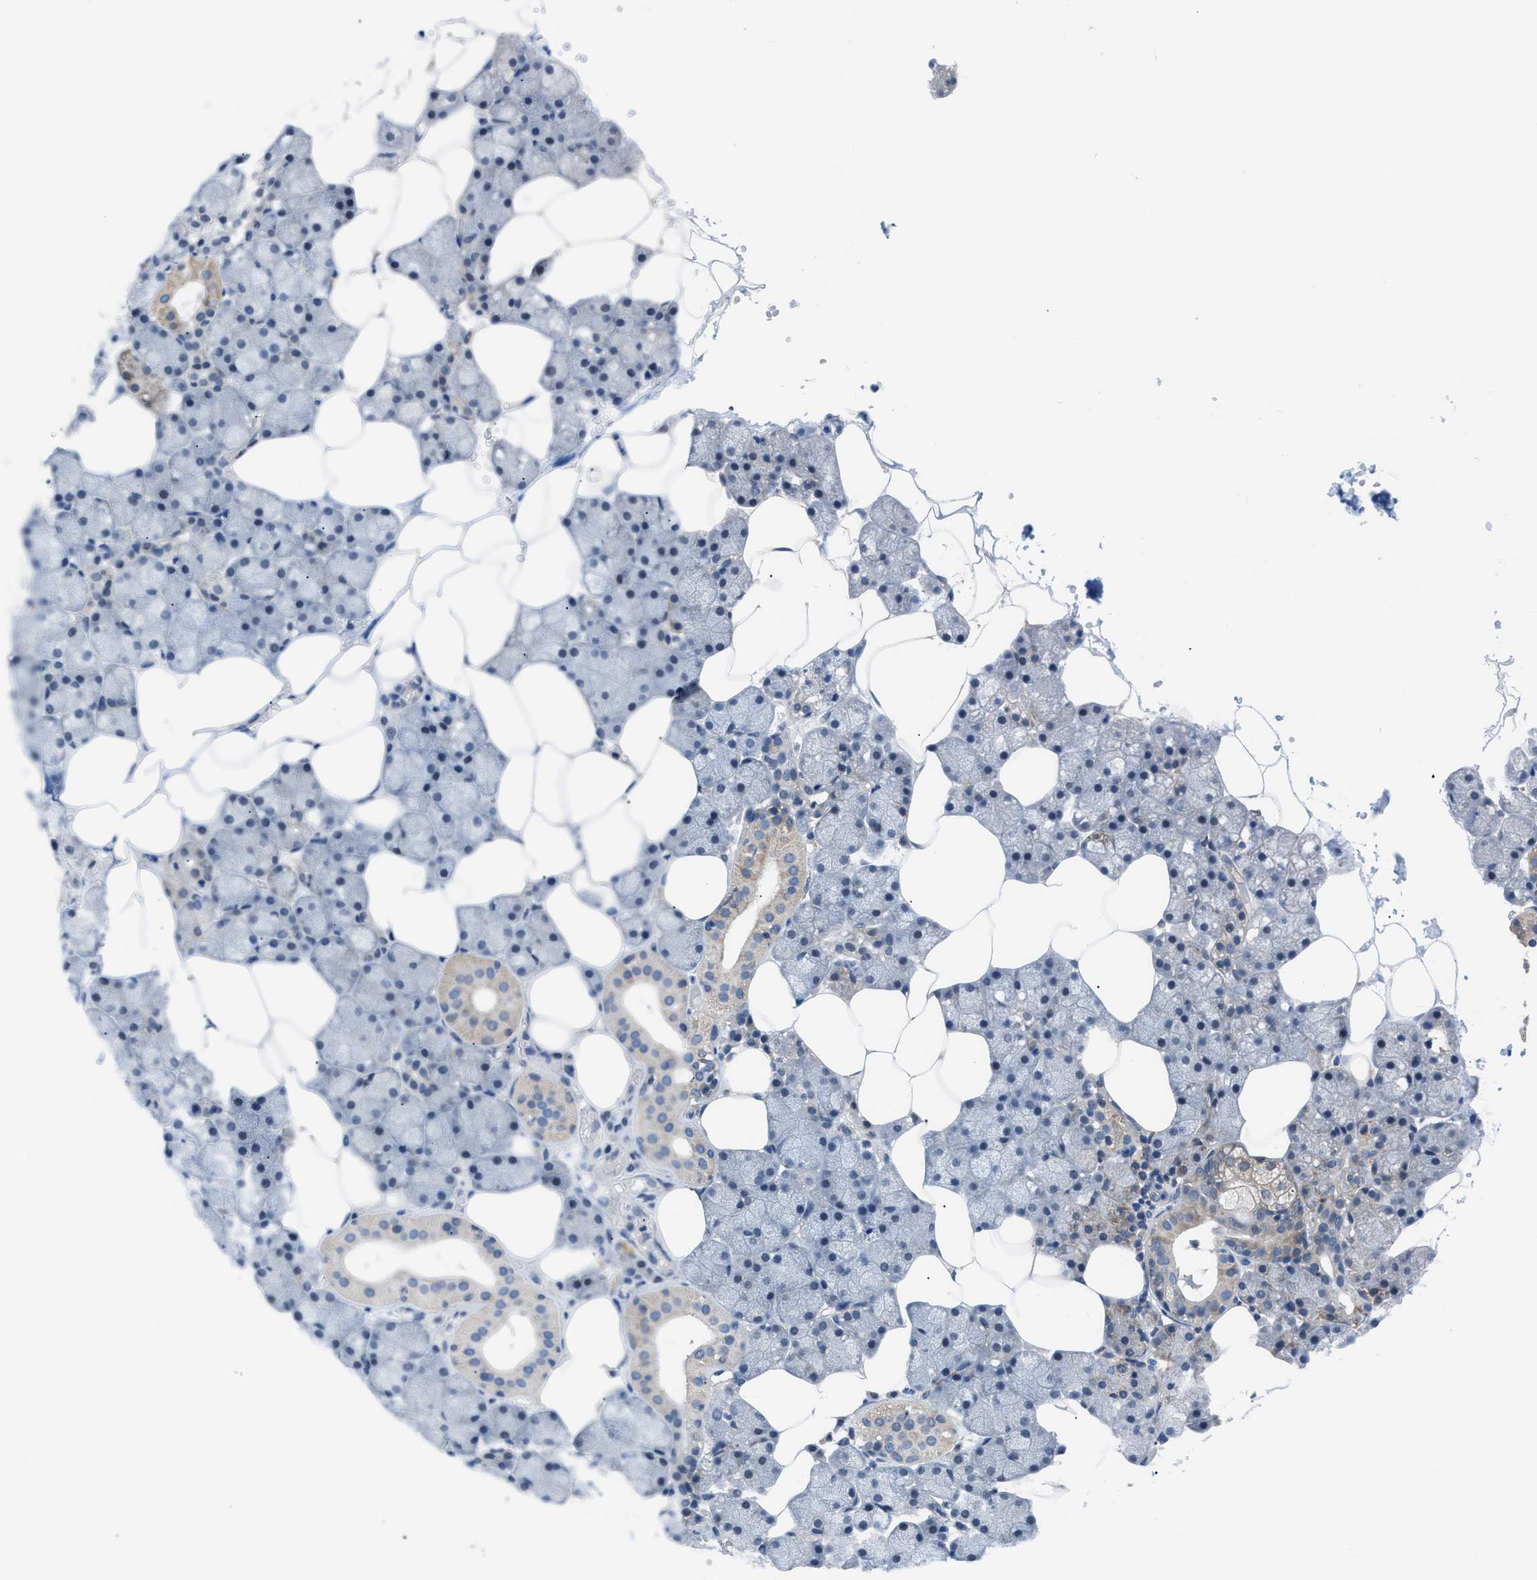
{"staining": {"intensity": "weak", "quantity": "<25%", "location": "cytoplasmic/membranous"}, "tissue": "salivary gland", "cell_type": "Glandular cells", "image_type": "normal", "snomed": [{"axis": "morphology", "description": "Normal tissue, NOS"}, {"axis": "topography", "description": "Salivary gland"}], "caption": "The micrograph demonstrates no significant positivity in glandular cells of salivary gland. (DAB (3,3'-diaminobenzidine) immunohistochemistry with hematoxylin counter stain).", "gene": "TMEM45B", "patient": {"sex": "male", "age": 62}}